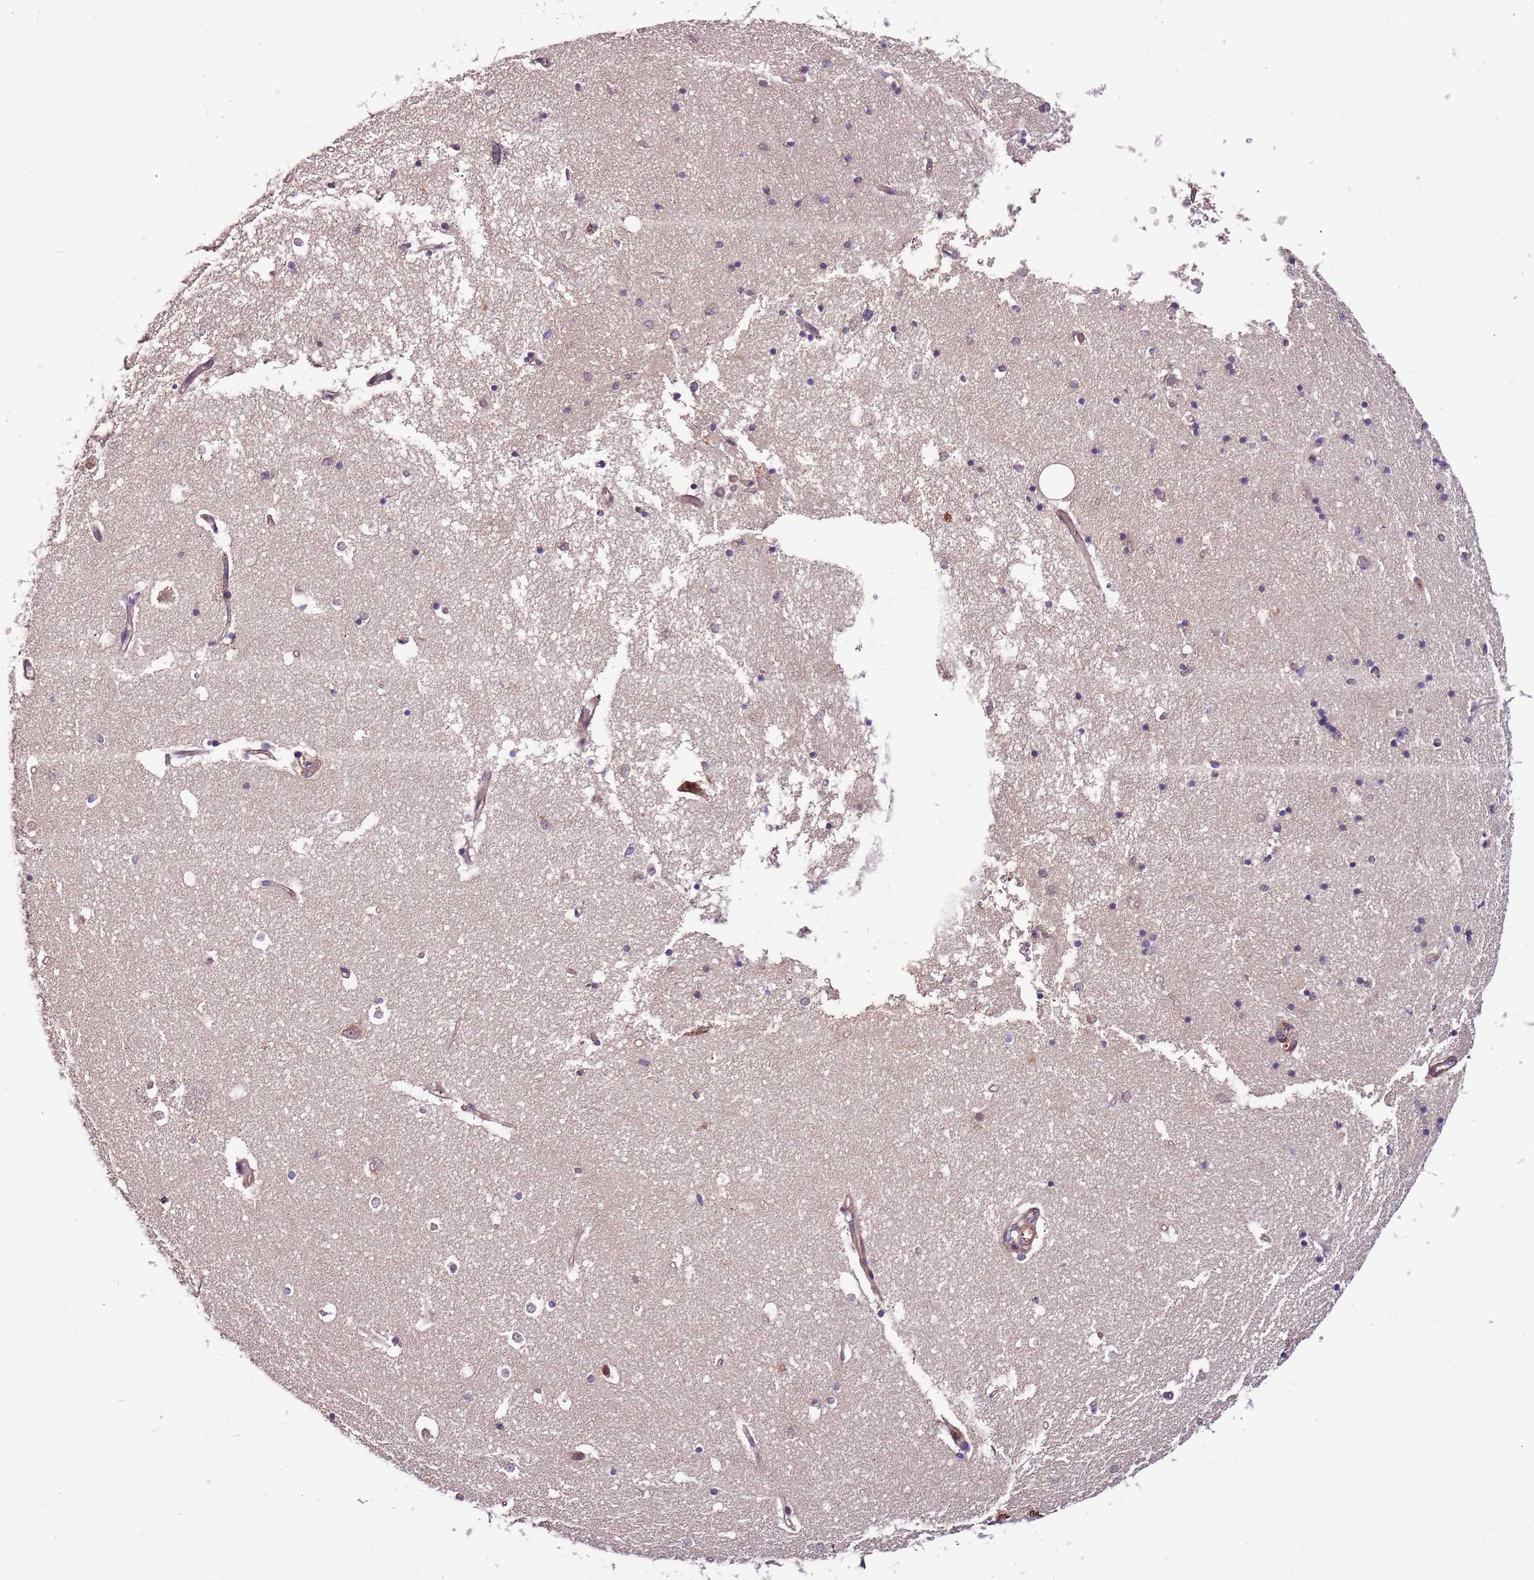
{"staining": {"intensity": "negative", "quantity": "none", "location": "none"}, "tissue": "hippocampus", "cell_type": "Glial cells", "image_type": "normal", "snomed": [{"axis": "morphology", "description": "Normal tissue, NOS"}, {"axis": "topography", "description": "Hippocampus"}], "caption": "The immunohistochemistry (IHC) histopathology image has no significant staining in glial cells of hippocampus.", "gene": "DENR", "patient": {"sex": "male", "age": 70}}